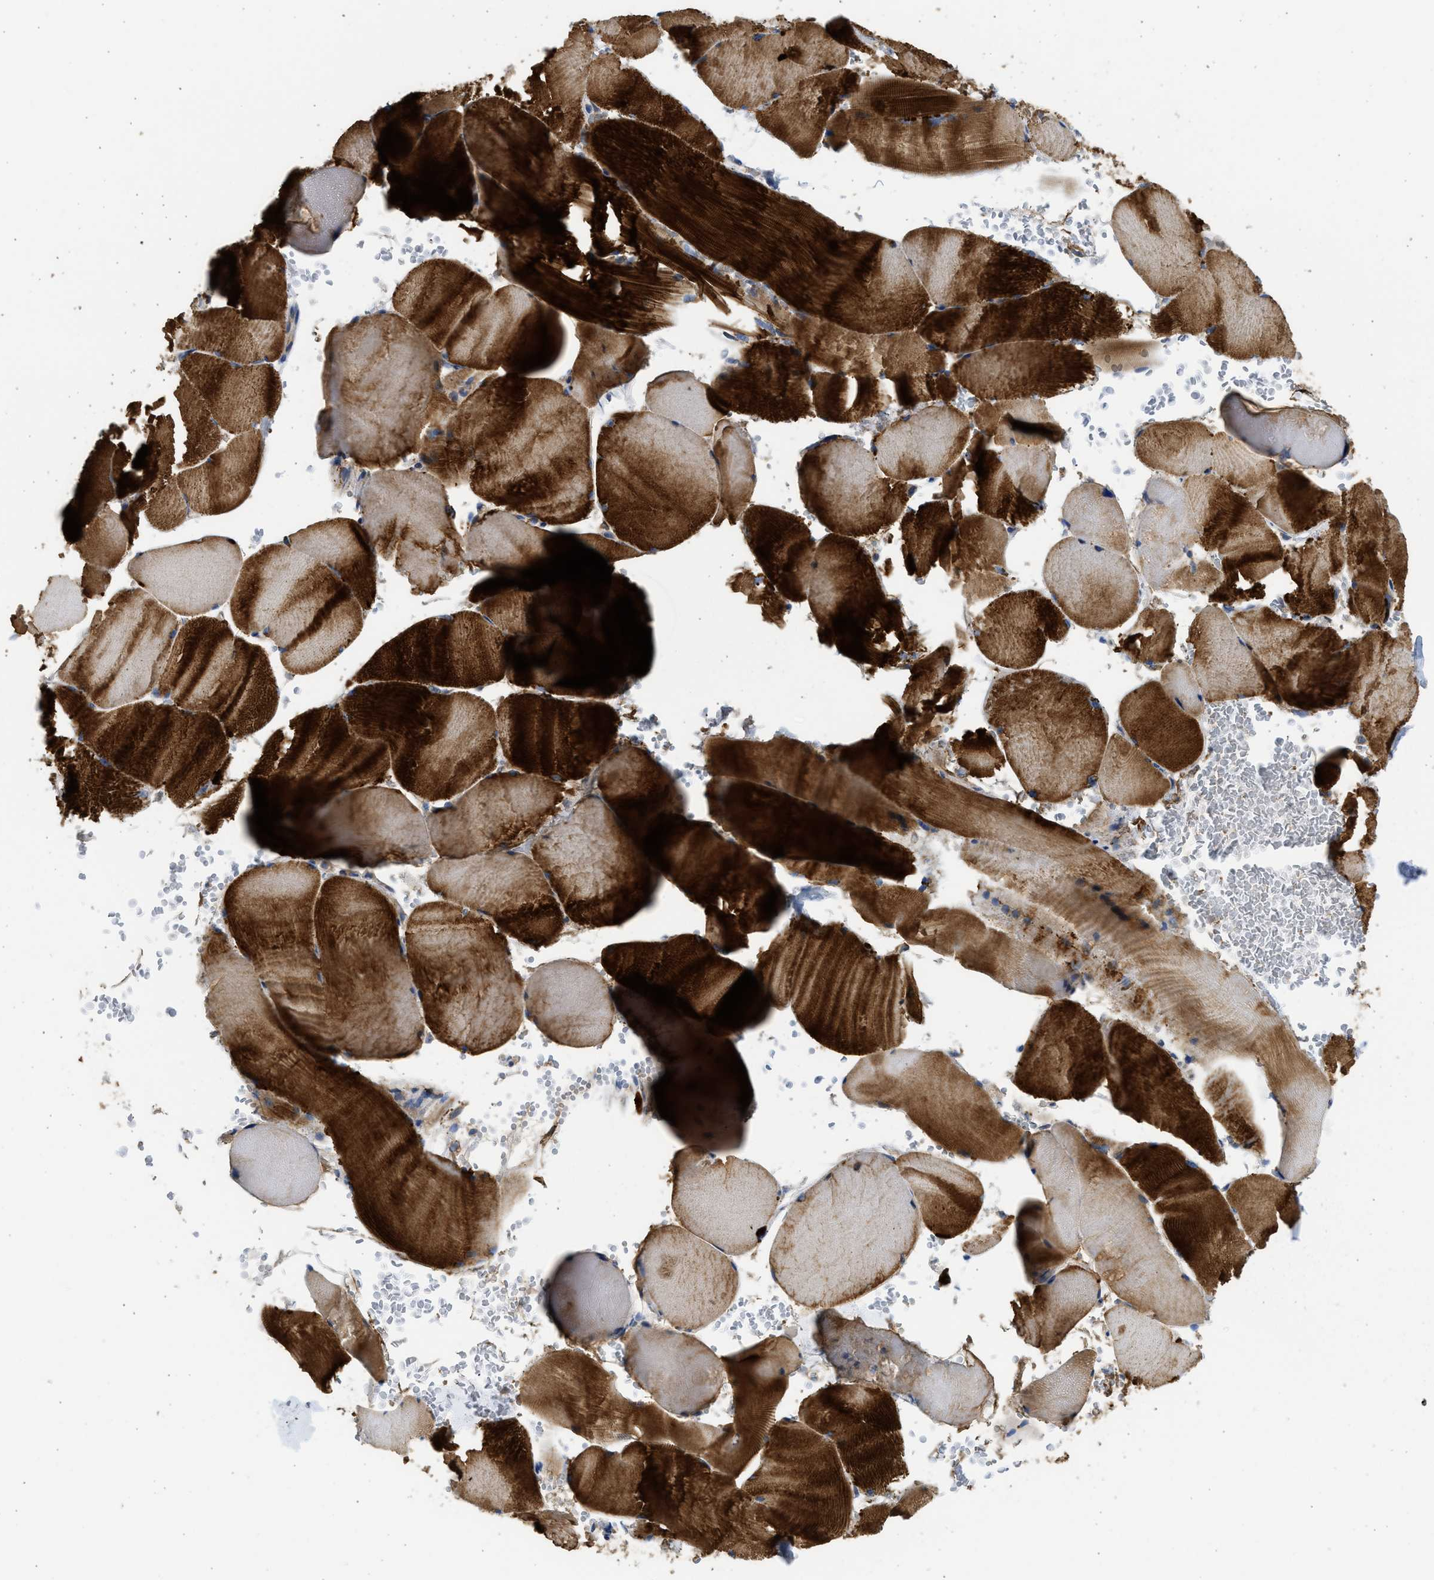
{"staining": {"intensity": "strong", "quantity": ">75%", "location": "cytoplasmic/membranous"}, "tissue": "skeletal muscle", "cell_type": "Myocytes", "image_type": "normal", "snomed": [{"axis": "morphology", "description": "Normal tissue, NOS"}, {"axis": "topography", "description": "Skin"}, {"axis": "topography", "description": "Skeletal muscle"}], "caption": "A photomicrograph of human skeletal muscle stained for a protein exhibits strong cytoplasmic/membranous brown staining in myocytes. (DAB (3,3'-diaminobenzidine) = brown stain, brightfield microscopy at high magnification).", "gene": "CSRNP2", "patient": {"sex": "male", "age": 83}}